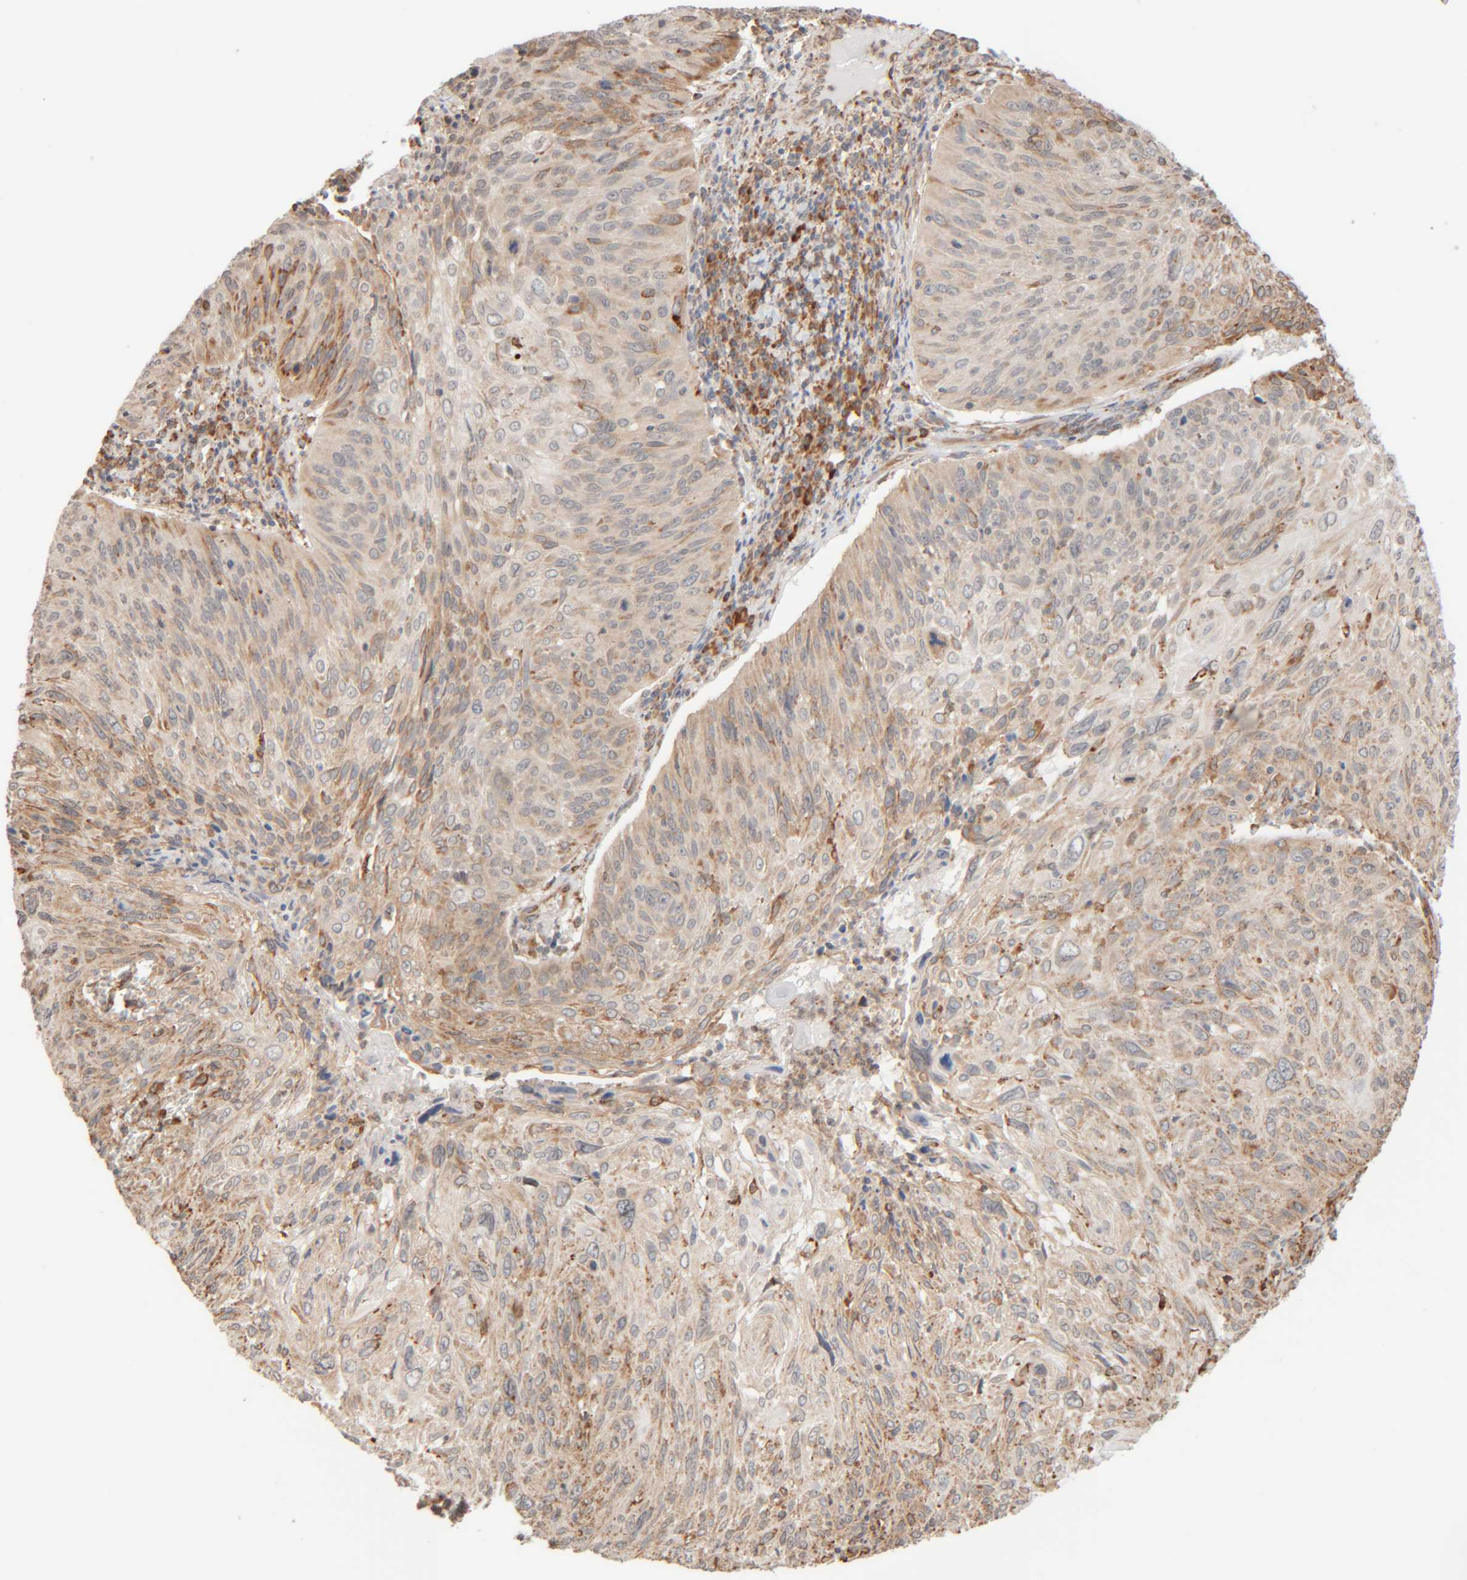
{"staining": {"intensity": "weak", "quantity": ">75%", "location": "cytoplasmic/membranous"}, "tissue": "cervical cancer", "cell_type": "Tumor cells", "image_type": "cancer", "snomed": [{"axis": "morphology", "description": "Squamous cell carcinoma, NOS"}, {"axis": "topography", "description": "Cervix"}], "caption": "The photomicrograph shows immunohistochemical staining of cervical cancer. There is weak cytoplasmic/membranous expression is appreciated in approximately >75% of tumor cells.", "gene": "INTS1", "patient": {"sex": "female", "age": 51}}